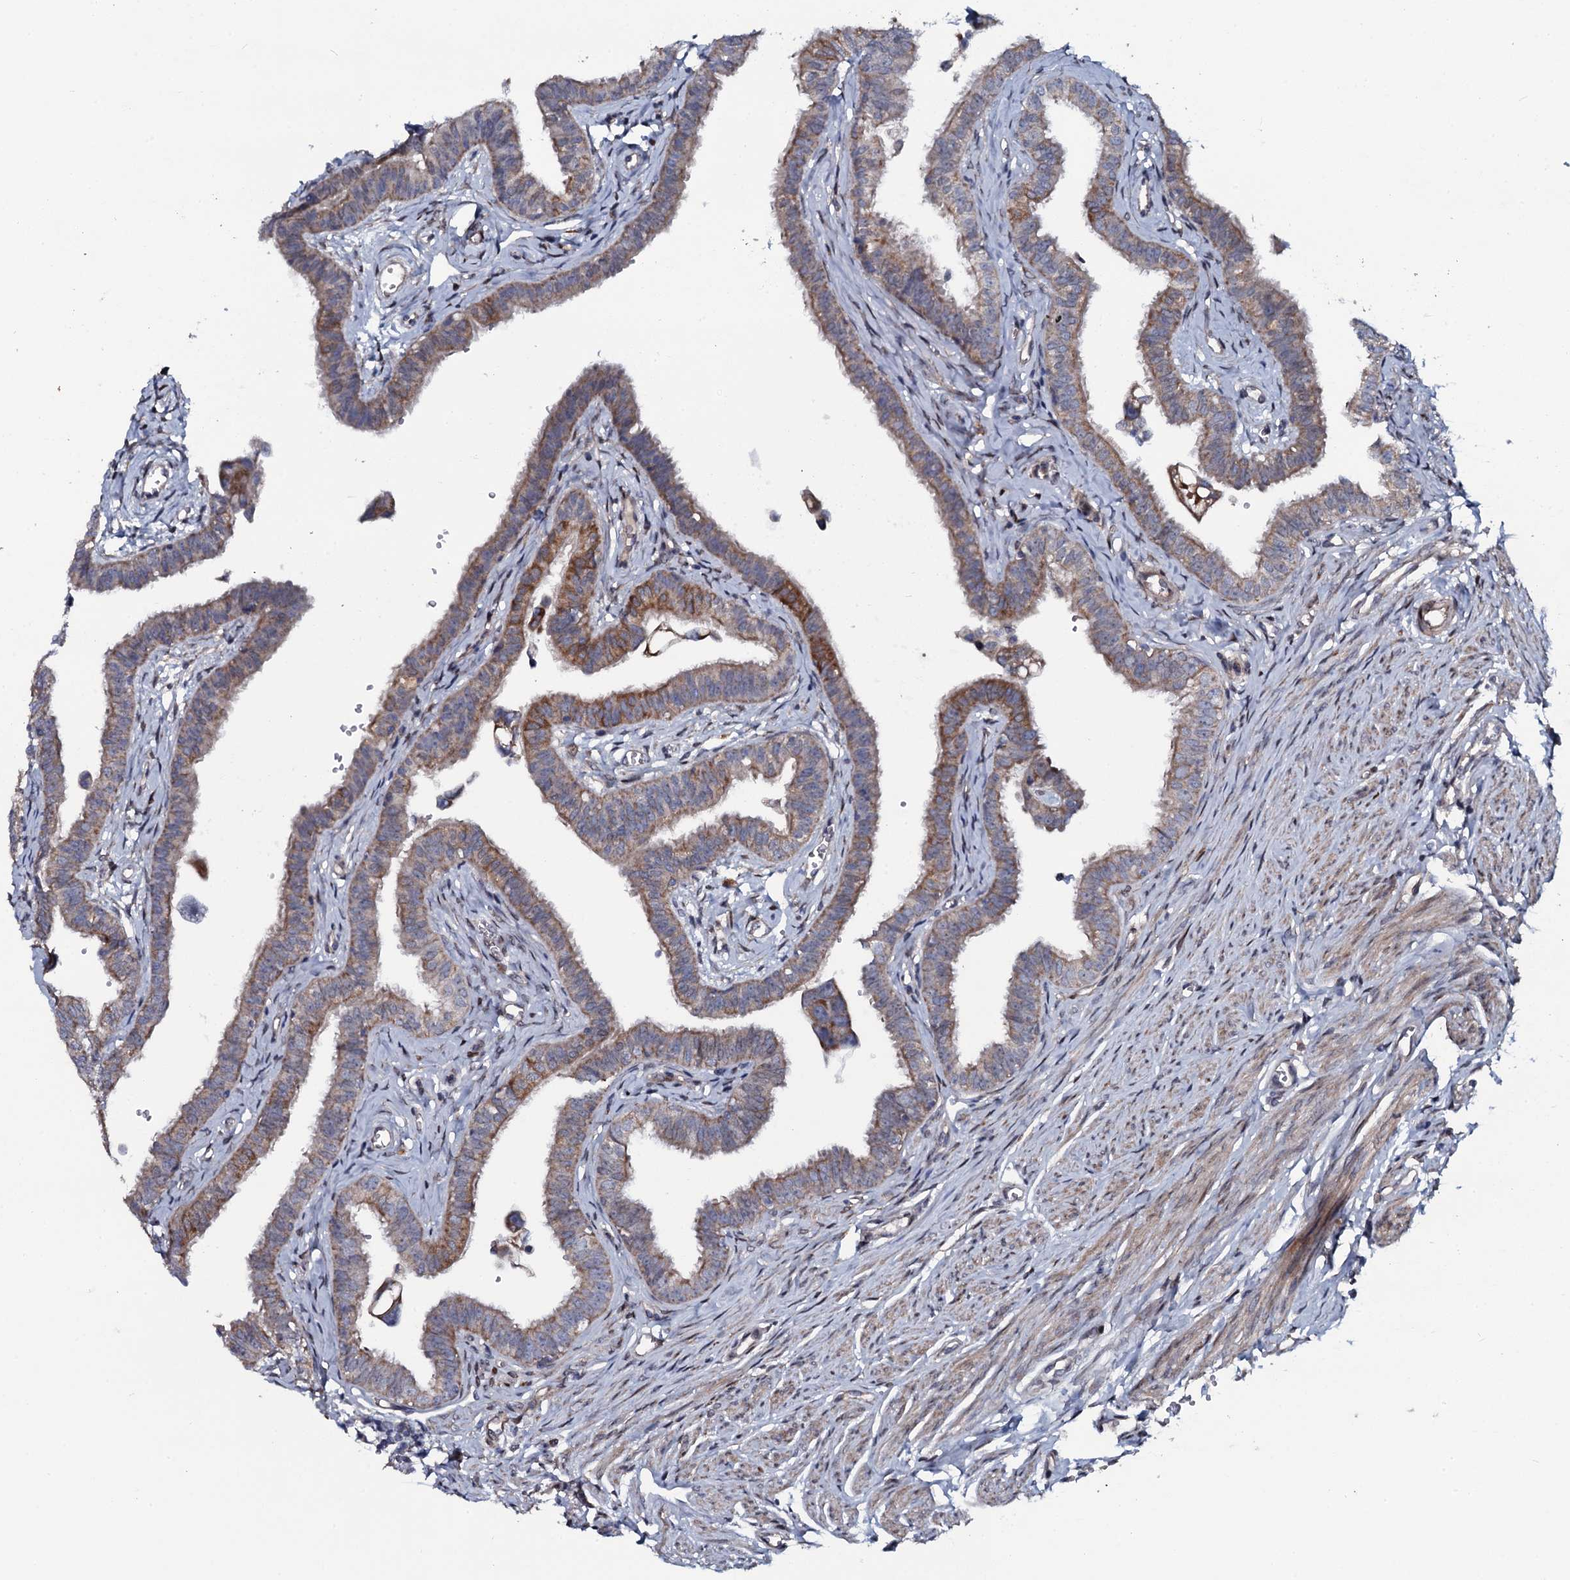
{"staining": {"intensity": "moderate", "quantity": "<25%", "location": "cytoplasmic/membranous"}, "tissue": "fallopian tube", "cell_type": "Glandular cells", "image_type": "normal", "snomed": [{"axis": "morphology", "description": "Normal tissue, NOS"}, {"axis": "morphology", "description": "Carcinoma, NOS"}, {"axis": "topography", "description": "Fallopian tube"}, {"axis": "topography", "description": "Ovary"}], "caption": "The photomicrograph shows immunohistochemical staining of benign fallopian tube. There is moderate cytoplasmic/membranous positivity is identified in about <25% of glandular cells.", "gene": "KCTD4", "patient": {"sex": "female", "age": 59}}